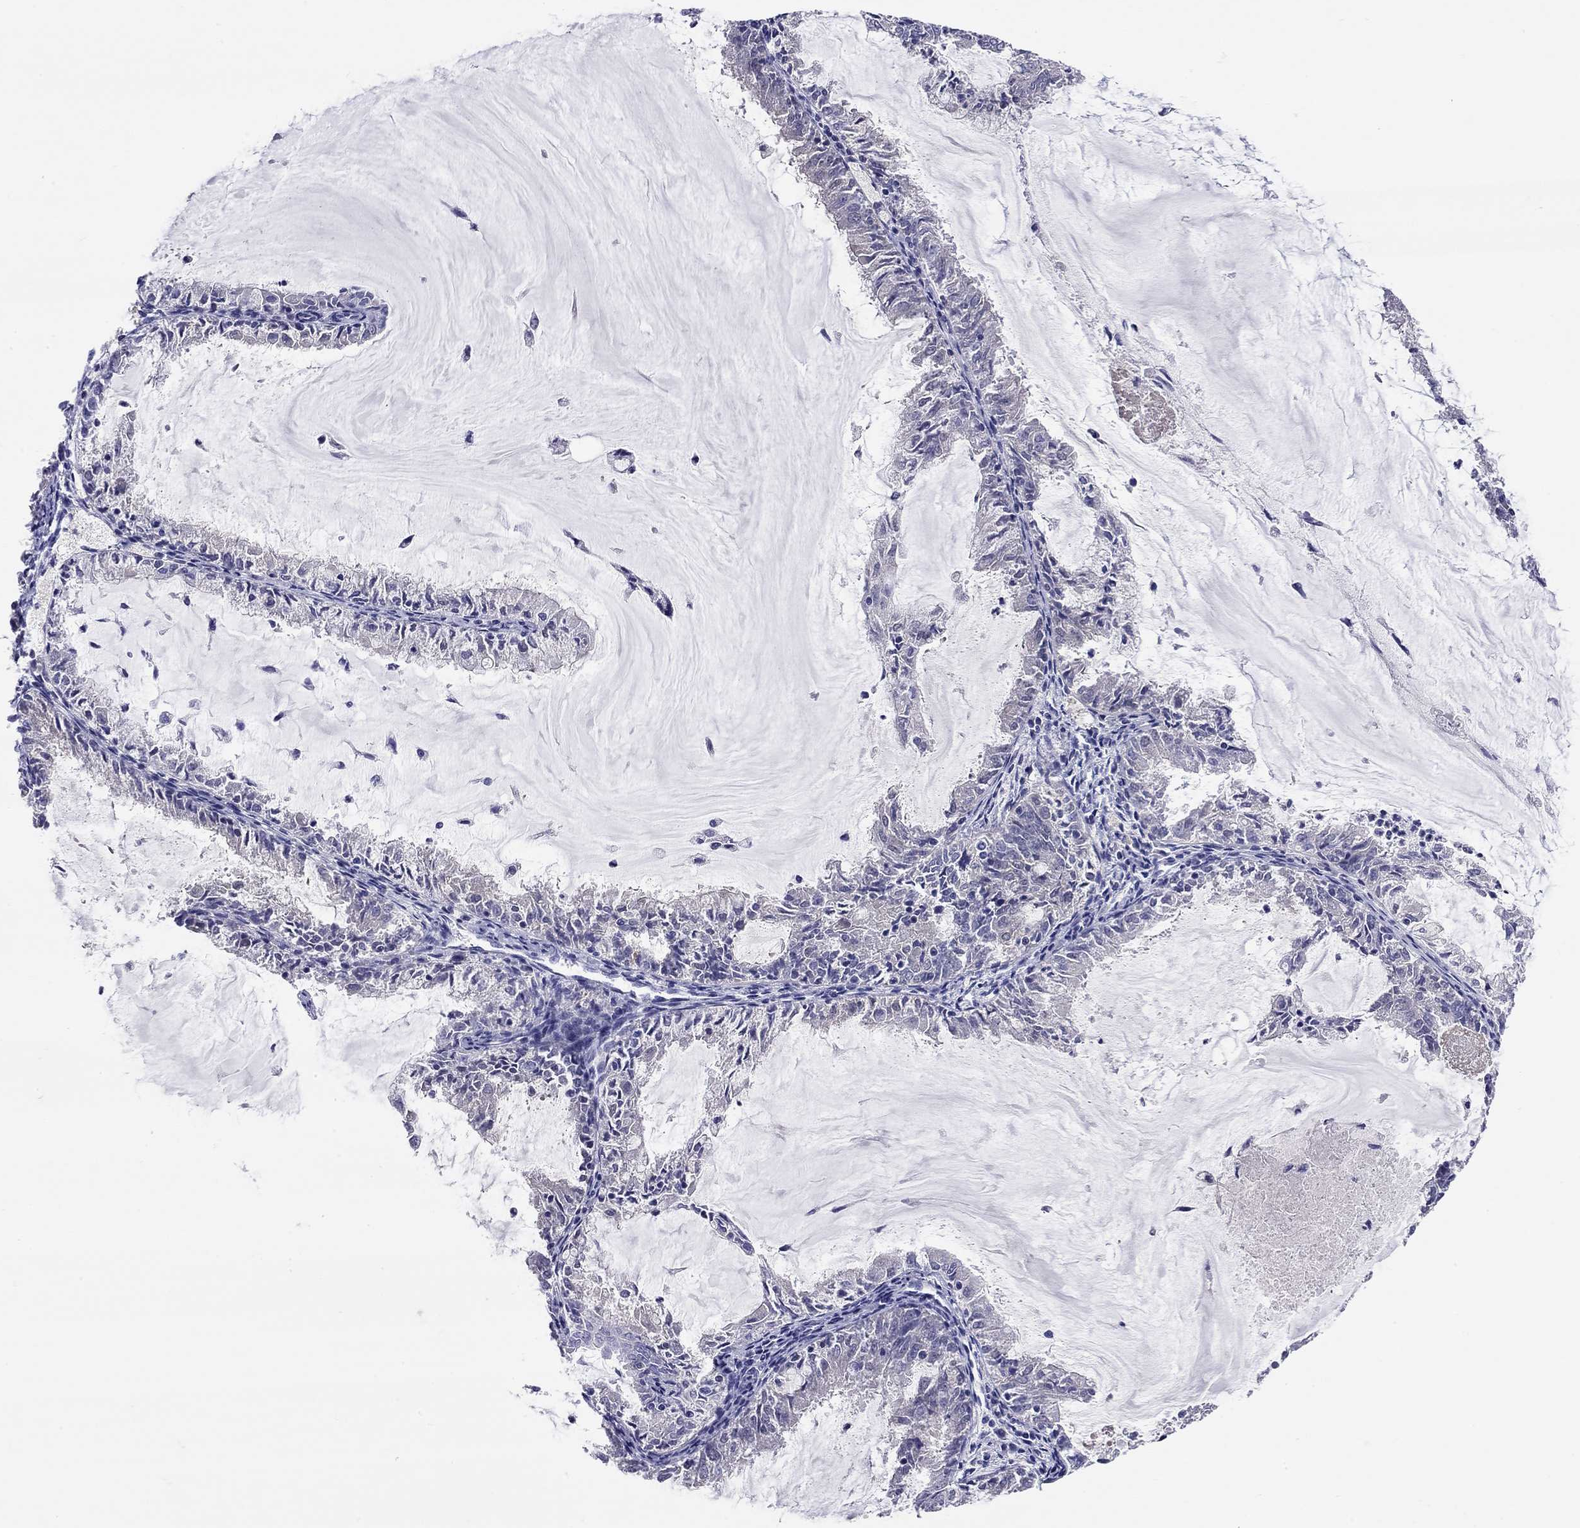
{"staining": {"intensity": "negative", "quantity": "none", "location": "none"}, "tissue": "endometrial cancer", "cell_type": "Tumor cells", "image_type": "cancer", "snomed": [{"axis": "morphology", "description": "Adenocarcinoma, NOS"}, {"axis": "topography", "description": "Endometrium"}], "caption": "Tumor cells show no significant expression in endometrial adenocarcinoma. (Immunohistochemistry, brightfield microscopy, high magnification).", "gene": "CMYA5", "patient": {"sex": "female", "age": 57}}